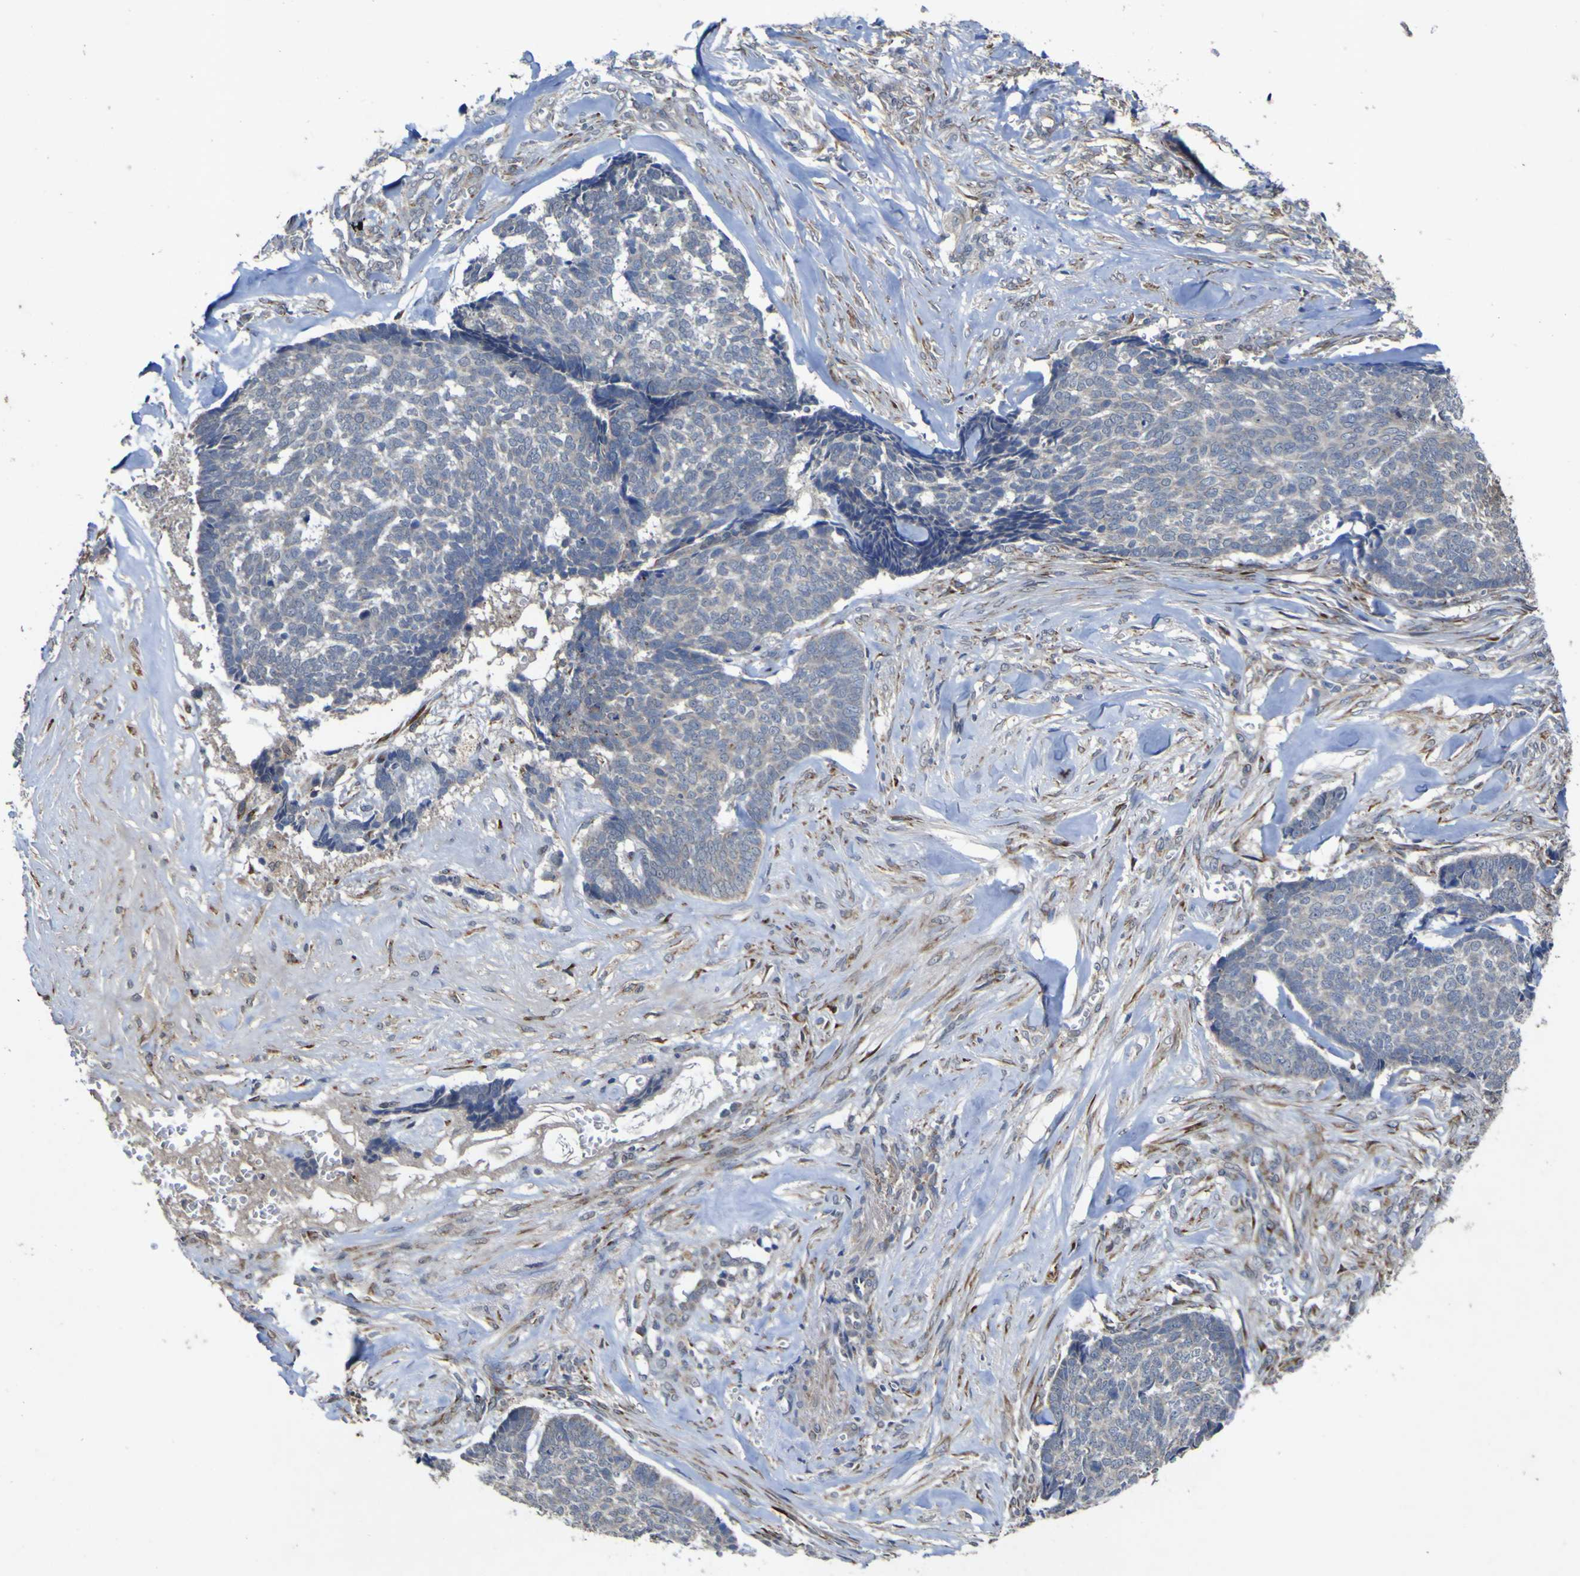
{"staining": {"intensity": "weak", "quantity": "<25%", "location": "cytoplasmic/membranous"}, "tissue": "skin cancer", "cell_type": "Tumor cells", "image_type": "cancer", "snomed": [{"axis": "morphology", "description": "Basal cell carcinoma"}, {"axis": "topography", "description": "Skin"}], "caption": "The histopathology image displays no significant expression in tumor cells of basal cell carcinoma (skin).", "gene": "IRAK2", "patient": {"sex": "male", "age": 84}}